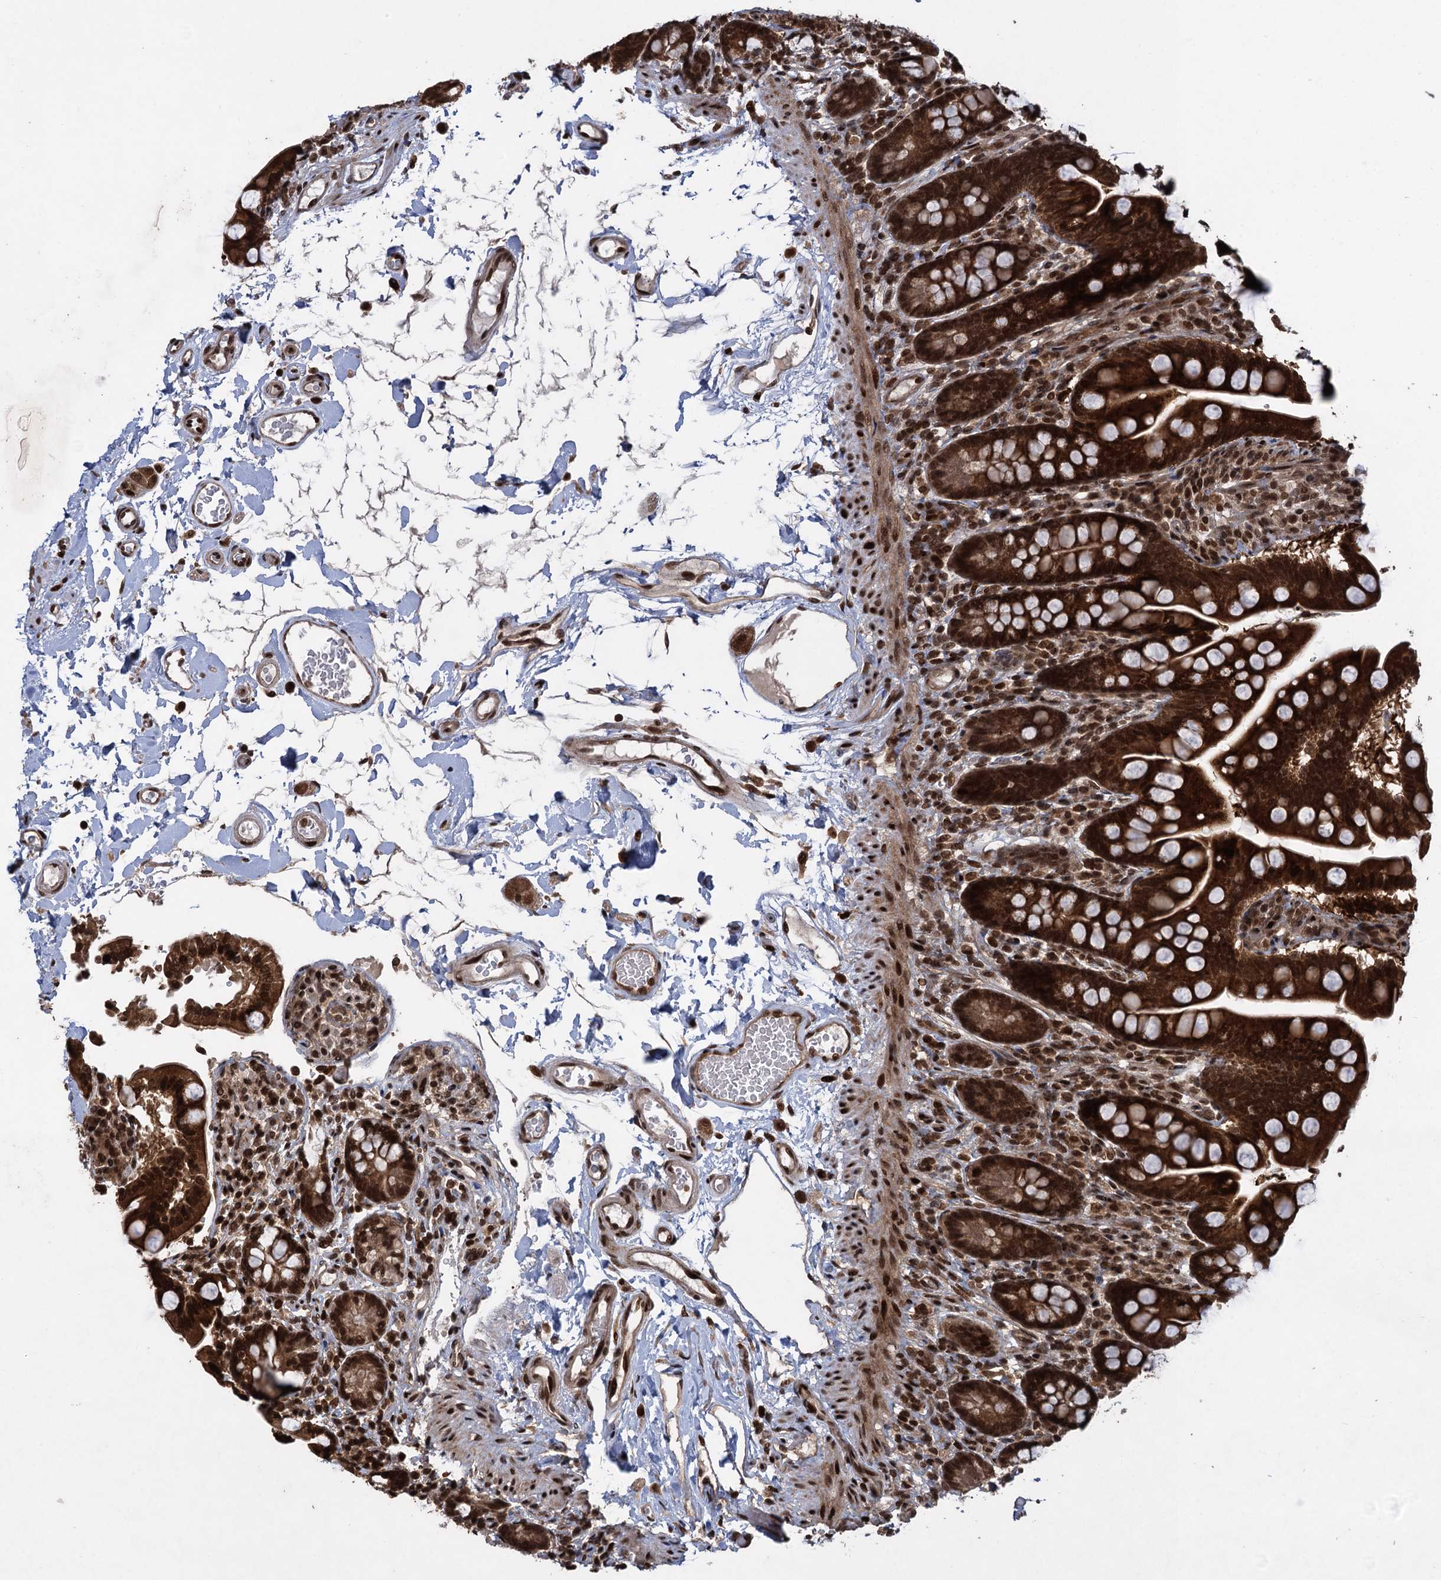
{"staining": {"intensity": "strong", "quantity": ">75%", "location": "cytoplasmic/membranous,nuclear"}, "tissue": "small intestine", "cell_type": "Glandular cells", "image_type": "normal", "snomed": [{"axis": "morphology", "description": "Normal tissue, NOS"}, {"axis": "topography", "description": "Small intestine"}], "caption": "A brown stain highlights strong cytoplasmic/membranous,nuclear positivity of a protein in glandular cells of unremarkable human small intestine.", "gene": "ZNF169", "patient": {"sex": "female", "age": 64}}